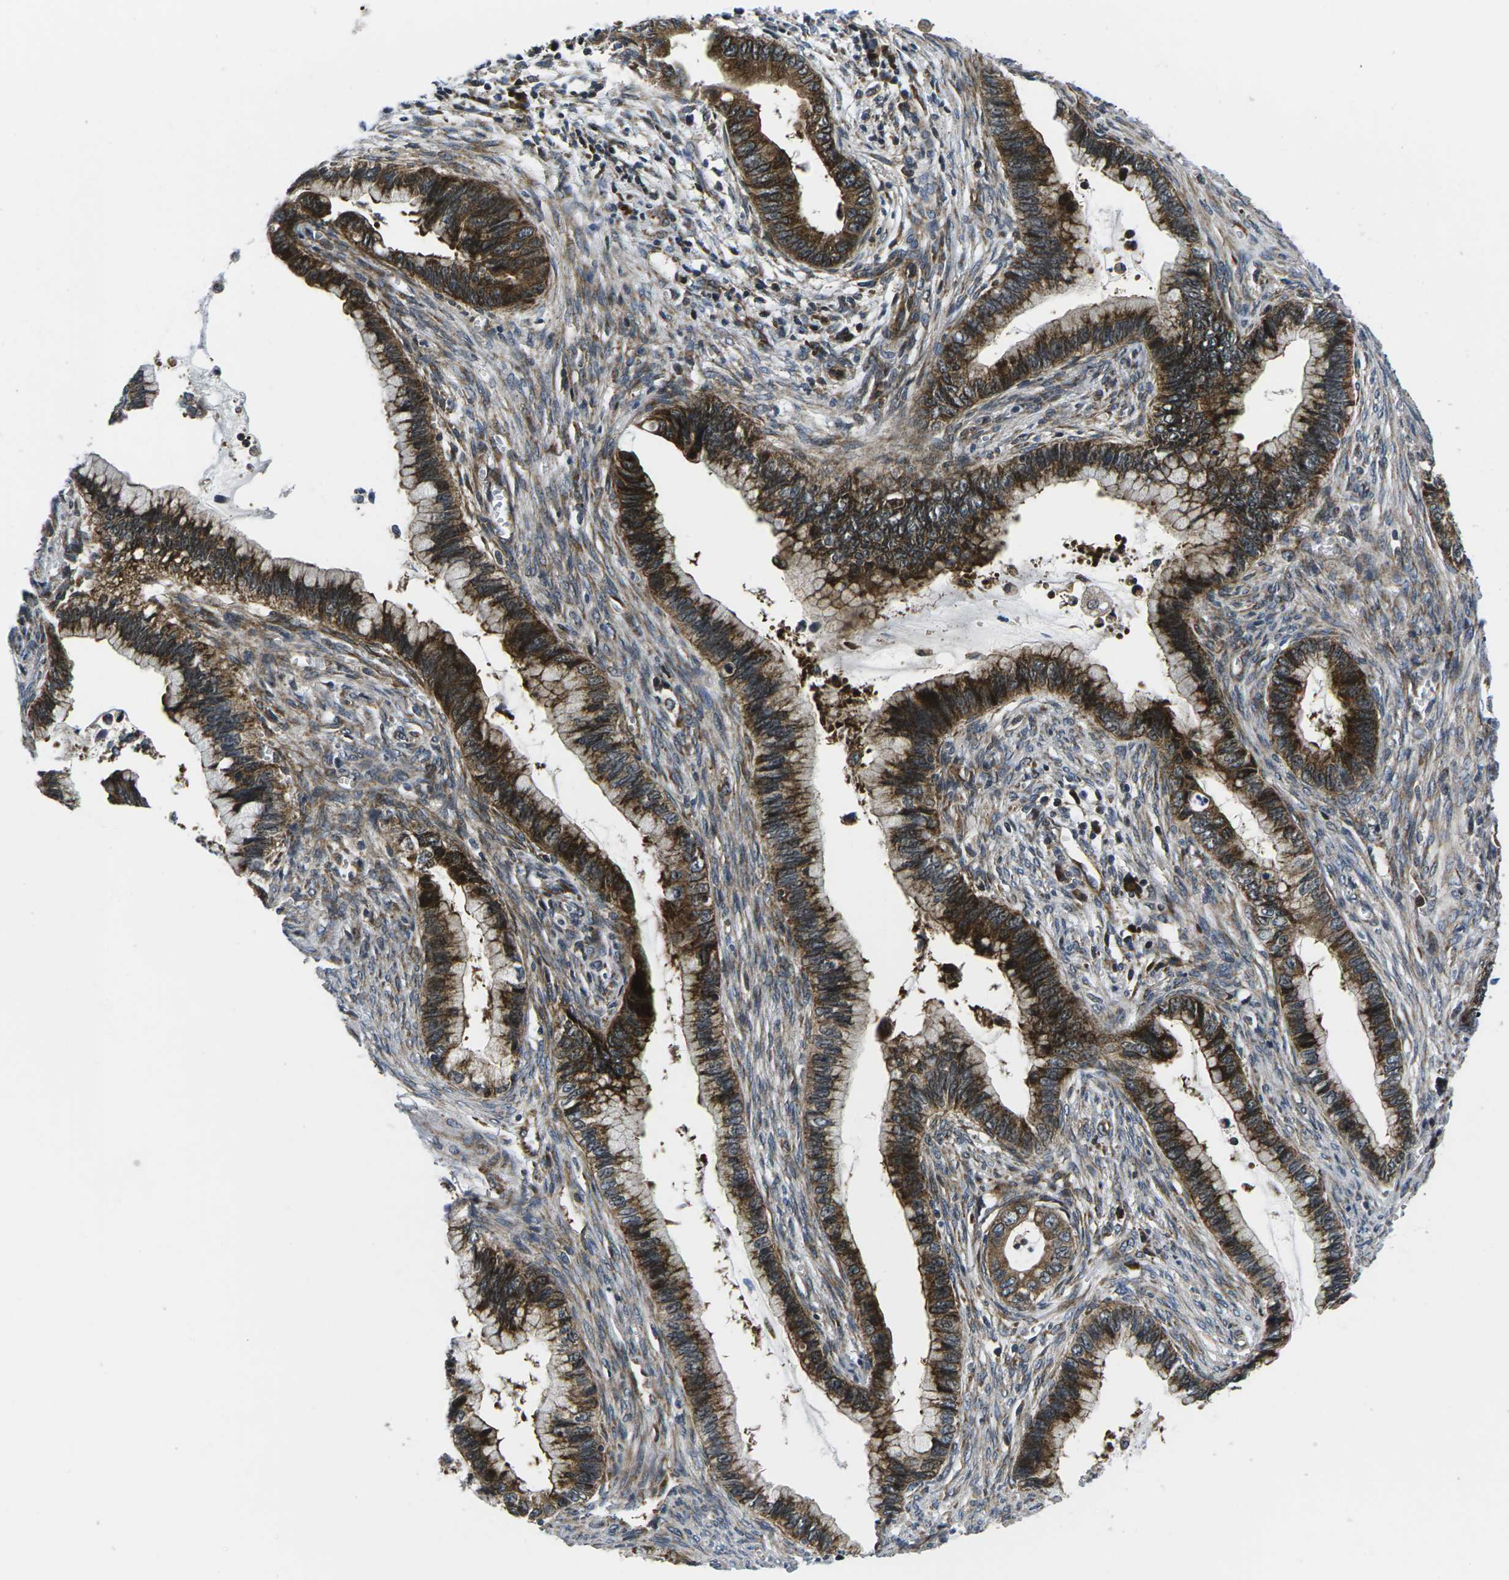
{"staining": {"intensity": "strong", "quantity": ">75%", "location": "cytoplasmic/membranous"}, "tissue": "cervical cancer", "cell_type": "Tumor cells", "image_type": "cancer", "snomed": [{"axis": "morphology", "description": "Adenocarcinoma, NOS"}, {"axis": "topography", "description": "Cervix"}], "caption": "Immunohistochemistry image of adenocarcinoma (cervical) stained for a protein (brown), which demonstrates high levels of strong cytoplasmic/membranous expression in approximately >75% of tumor cells.", "gene": "EIF4E", "patient": {"sex": "female", "age": 44}}